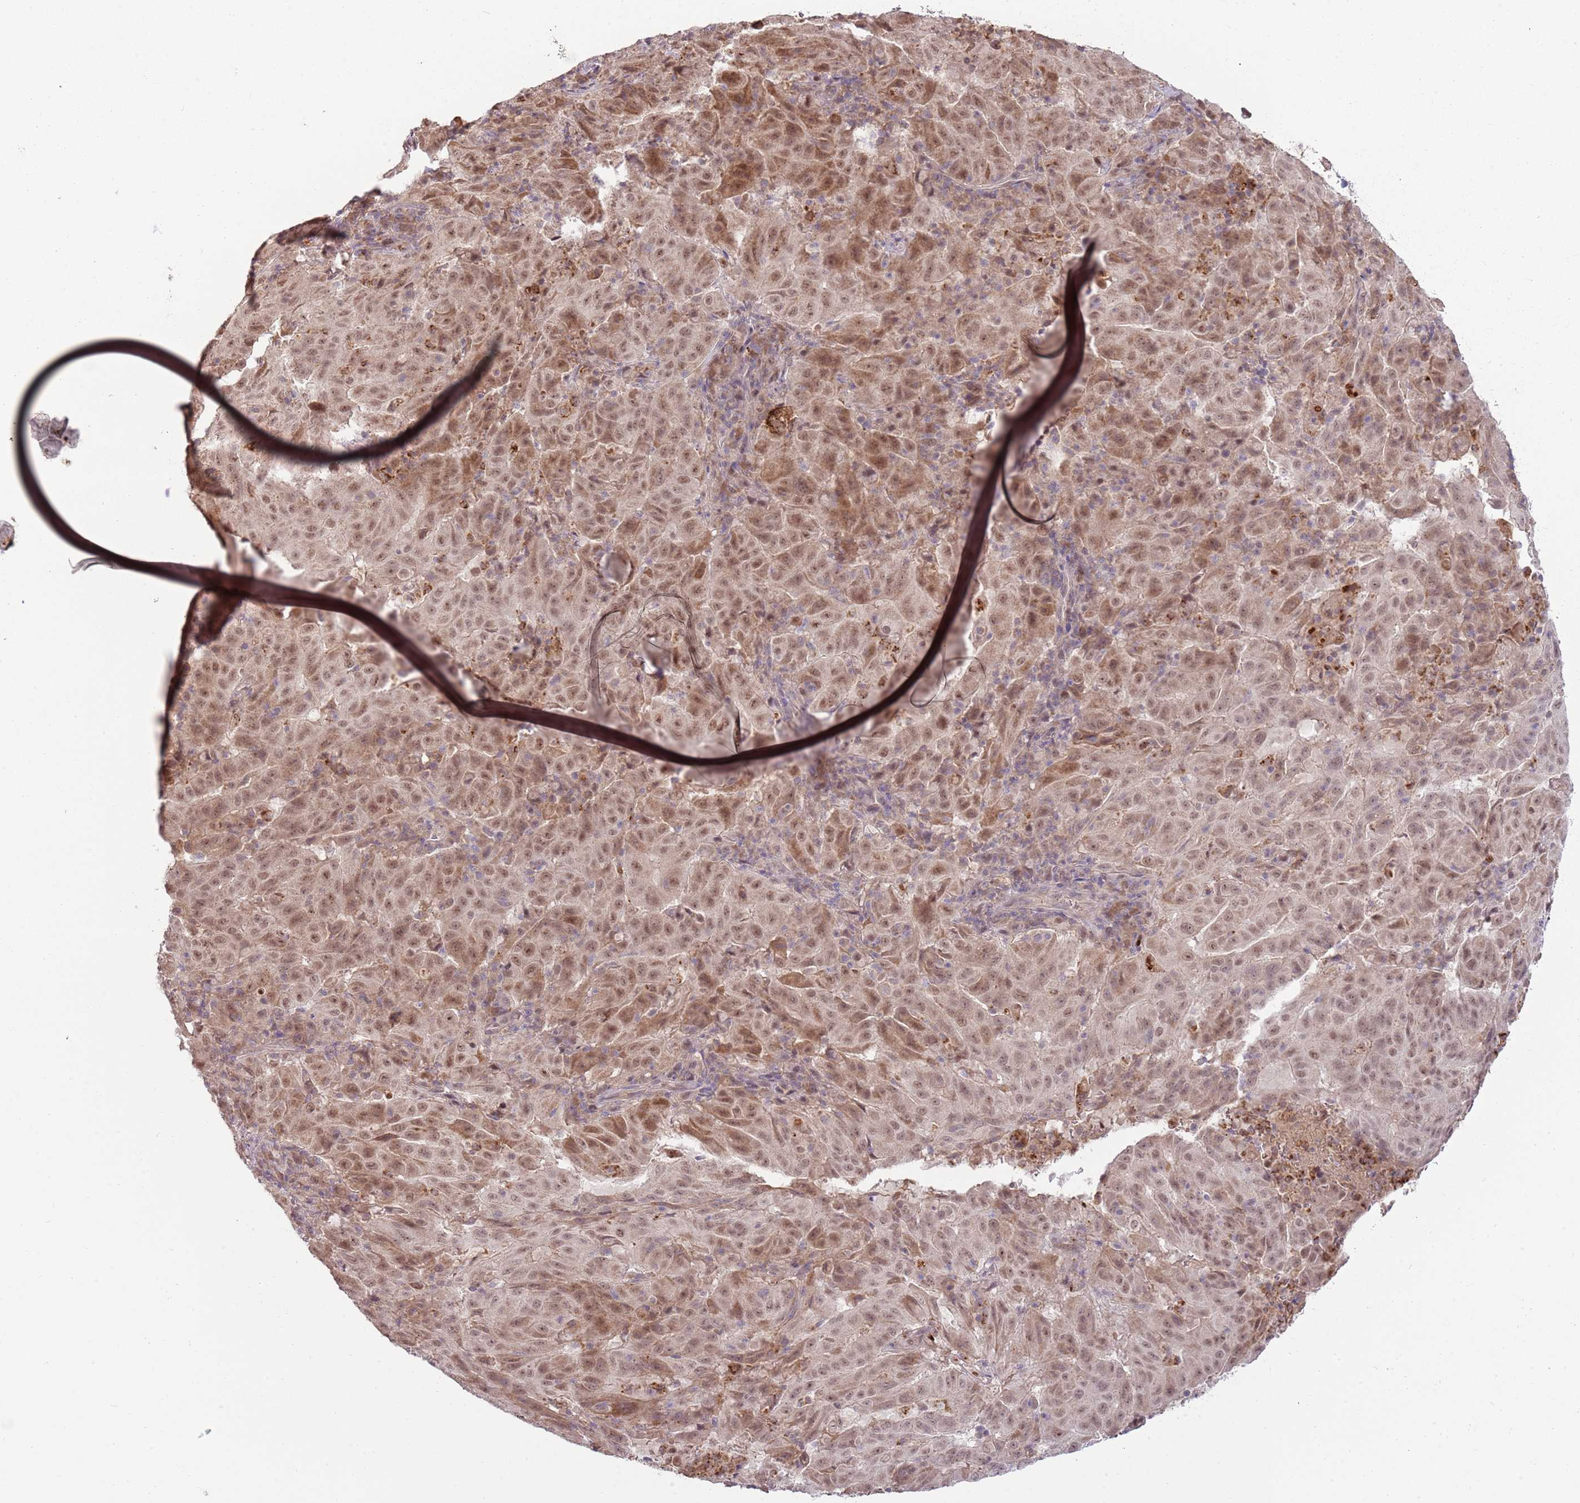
{"staining": {"intensity": "moderate", "quantity": ">75%", "location": "nuclear"}, "tissue": "pancreatic cancer", "cell_type": "Tumor cells", "image_type": "cancer", "snomed": [{"axis": "morphology", "description": "Adenocarcinoma, NOS"}, {"axis": "topography", "description": "Pancreas"}], "caption": "About >75% of tumor cells in pancreatic cancer (adenocarcinoma) exhibit moderate nuclear protein positivity as visualized by brown immunohistochemical staining.", "gene": "NBPF6", "patient": {"sex": "male", "age": 63}}